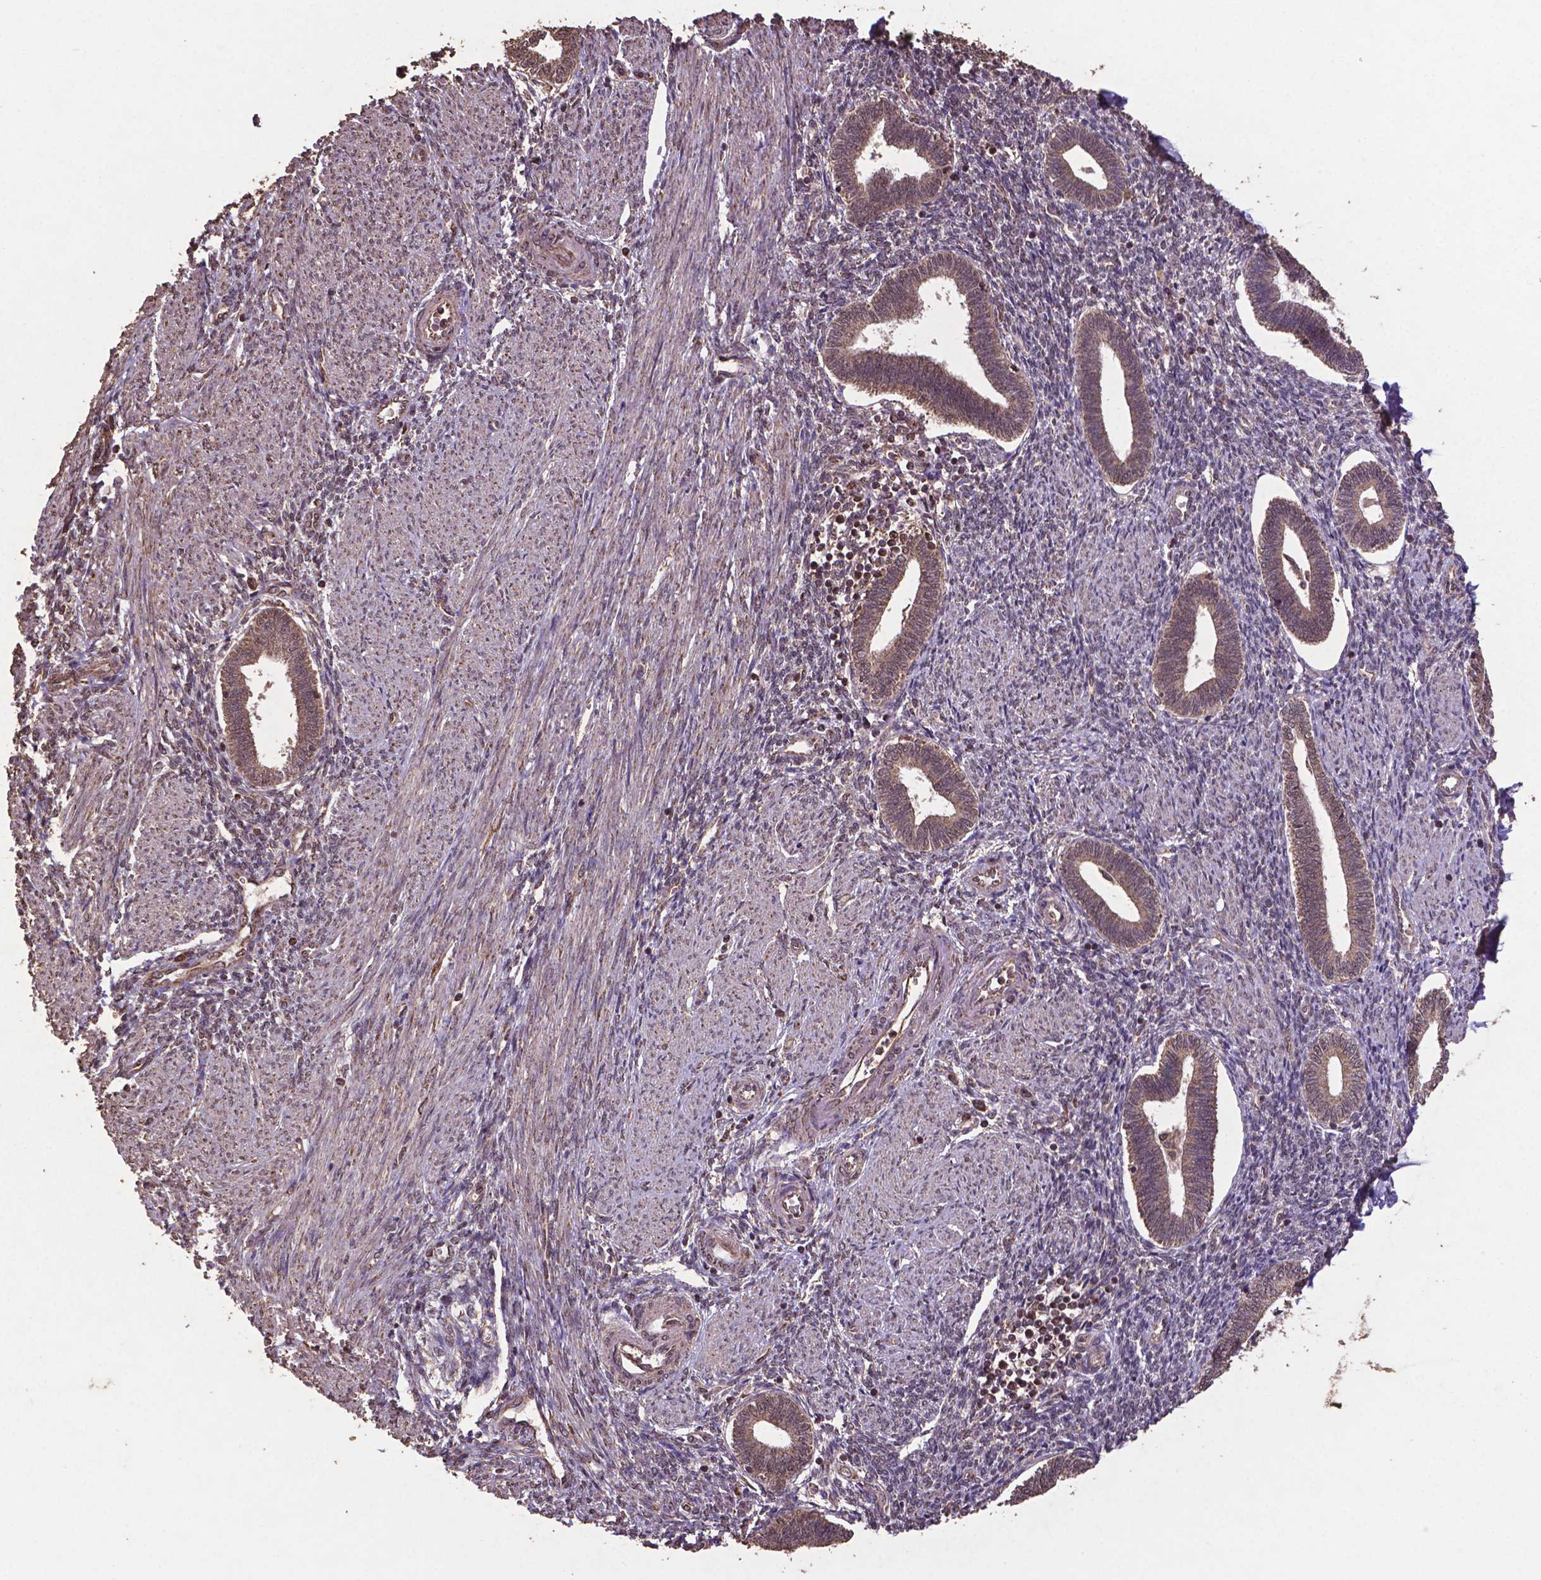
{"staining": {"intensity": "weak", "quantity": "<25%", "location": "cytoplasmic/membranous"}, "tissue": "endometrium", "cell_type": "Cells in endometrial stroma", "image_type": "normal", "snomed": [{"axis": "morphology", "description": "Normal tissue, NOS"}, {"axis": "topography", "description": "Endometrium"}], "caption": "Immunohistochemistry photomicrograph of benign human endometrium stained for a protein (brown), which exhibits no expression in cells in endometrial stroma. (DAB (3,3'-diaminobenzidine) immunohistochemistry (IHC), high magnification).", "gene": "DCAF1", "patient": {"sex": "female", "age": 42}}